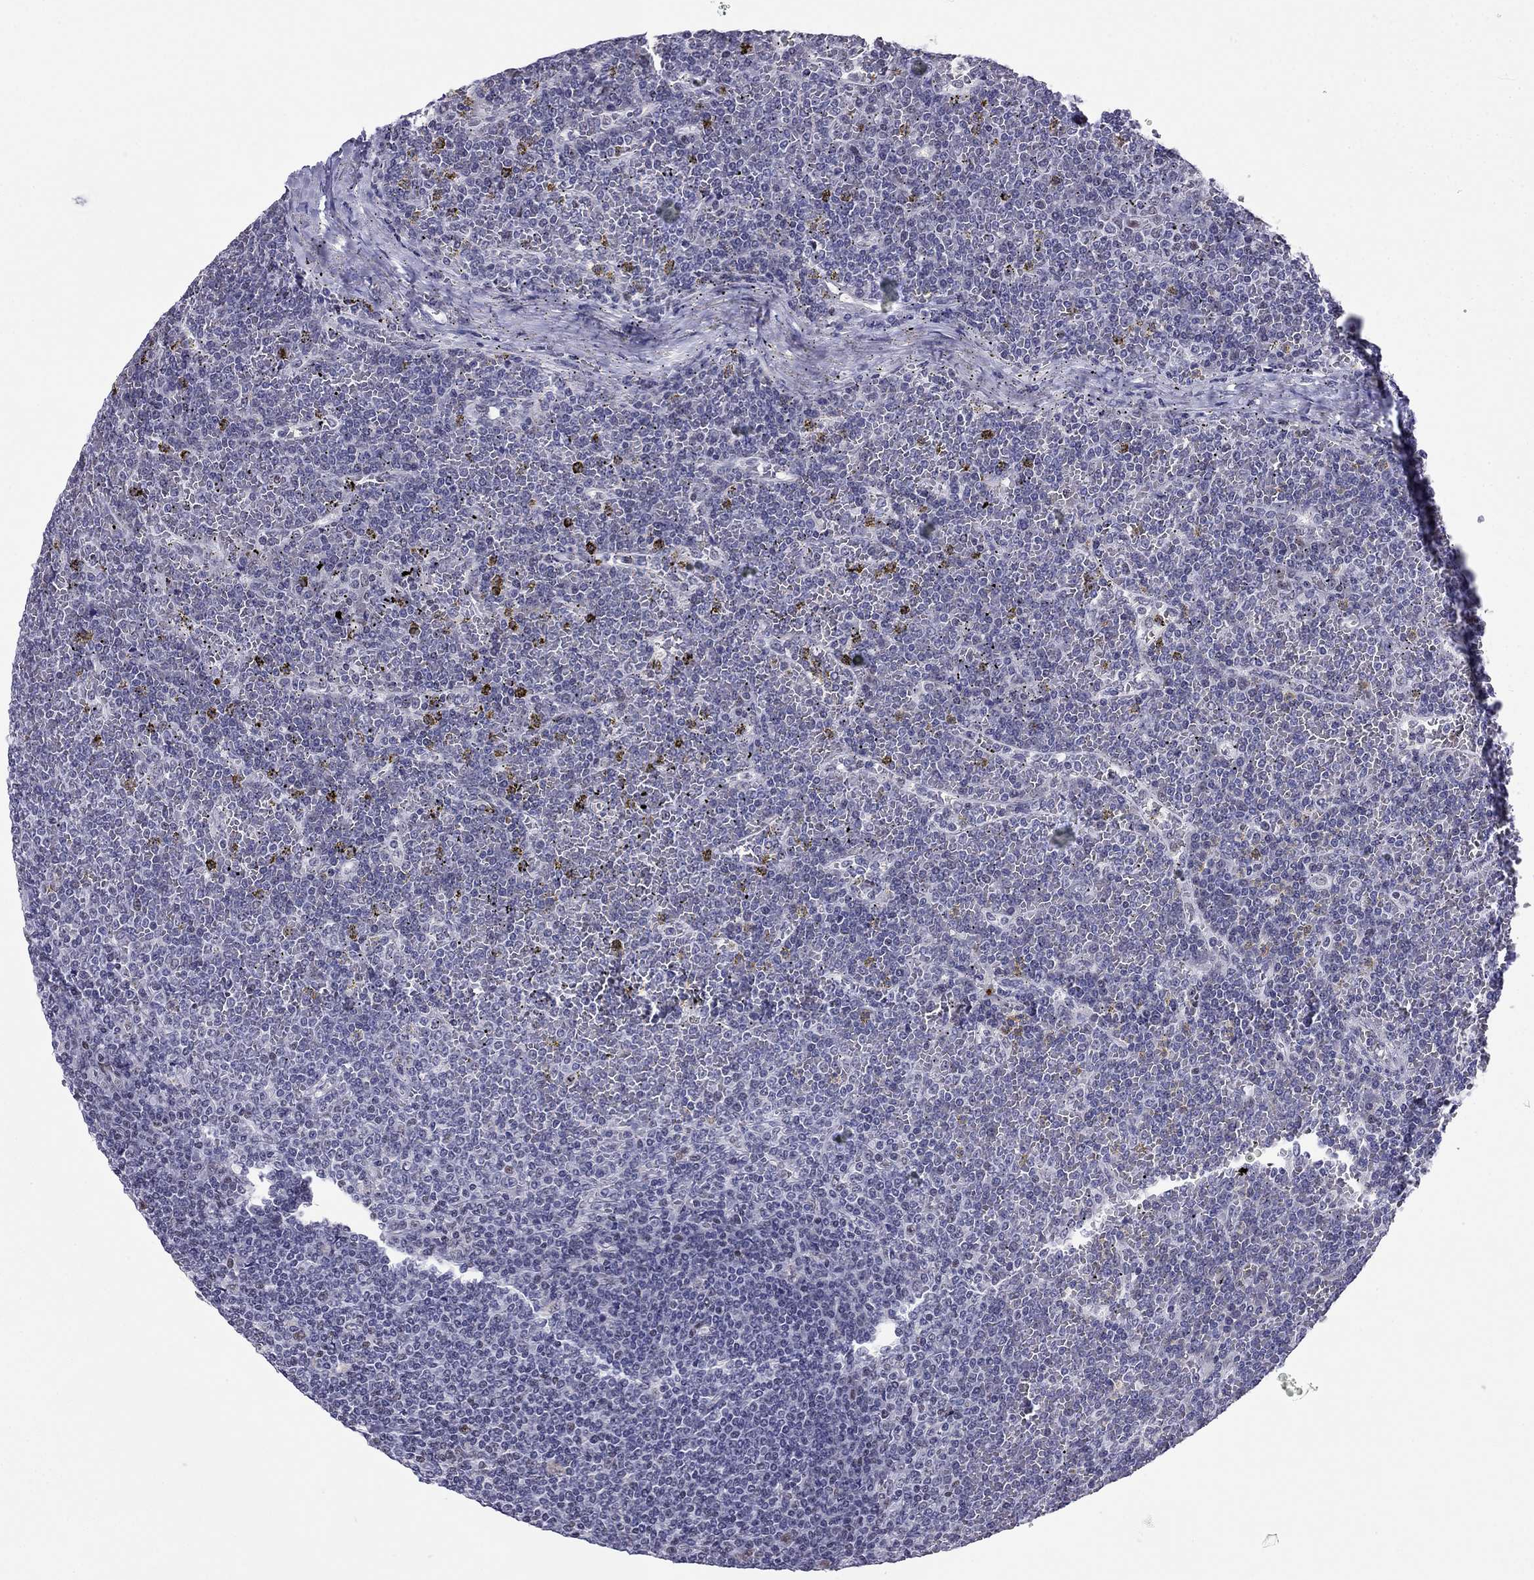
{"staining": {"intensity": "negative", "quantity": "none", "location": "none"}, "tissue": "lymphoma", "cell_type": "Tumor cells", "image_type": "cancer", "snomed": [{"axis": "morphology", "description": "Malignant lymphoma, non-Hodgkin's type, Low grade"}, {"axis": "topography", "description": "Spleen"}], "caption": "A histopathology image of human malignant lymphoma, non-Hodgkin's type (low-grade) is negative for staining in tumor cells.", "gene": "PPM1G", "patient": {"sex": "female", "age": 19}}